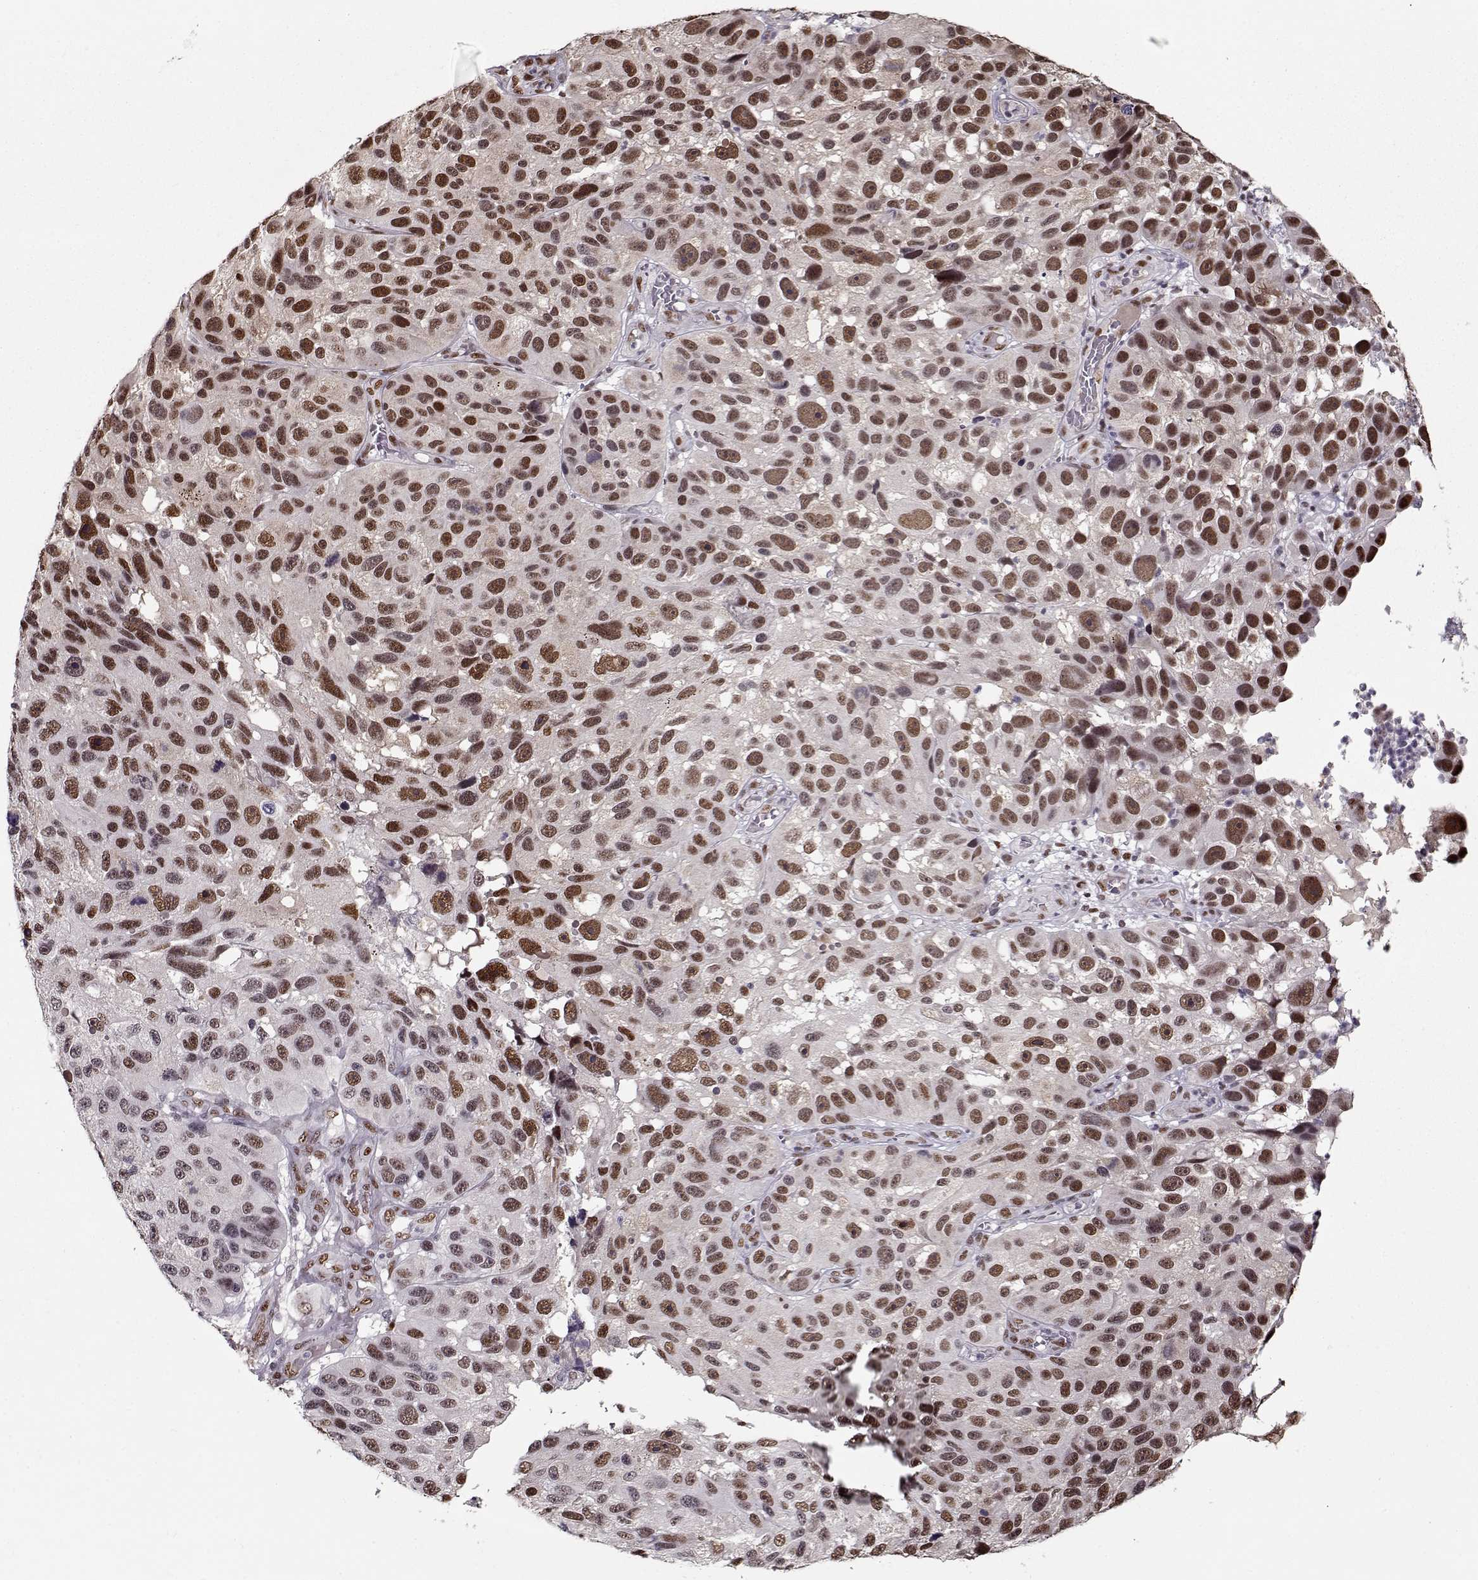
{"staining": {"intensity": "moderate", "quantity": ">75%", "location": "nuclear"}, "tissue": "melanoma", "cell_type": "Tumor cells", "image_type": "cancer", "snomed": [{"axis": "morphology", "description": "Malignant melanoma, NOS"}, {"axis": "topography", "description": "Skin"}], "caption": "Protein expression analysis of human melanoma reveals moderate nuclear positivity in approximately >75% of tumor cells.", "gene": "PRMT8", "patient": {"sex": "male", "age": 53}}